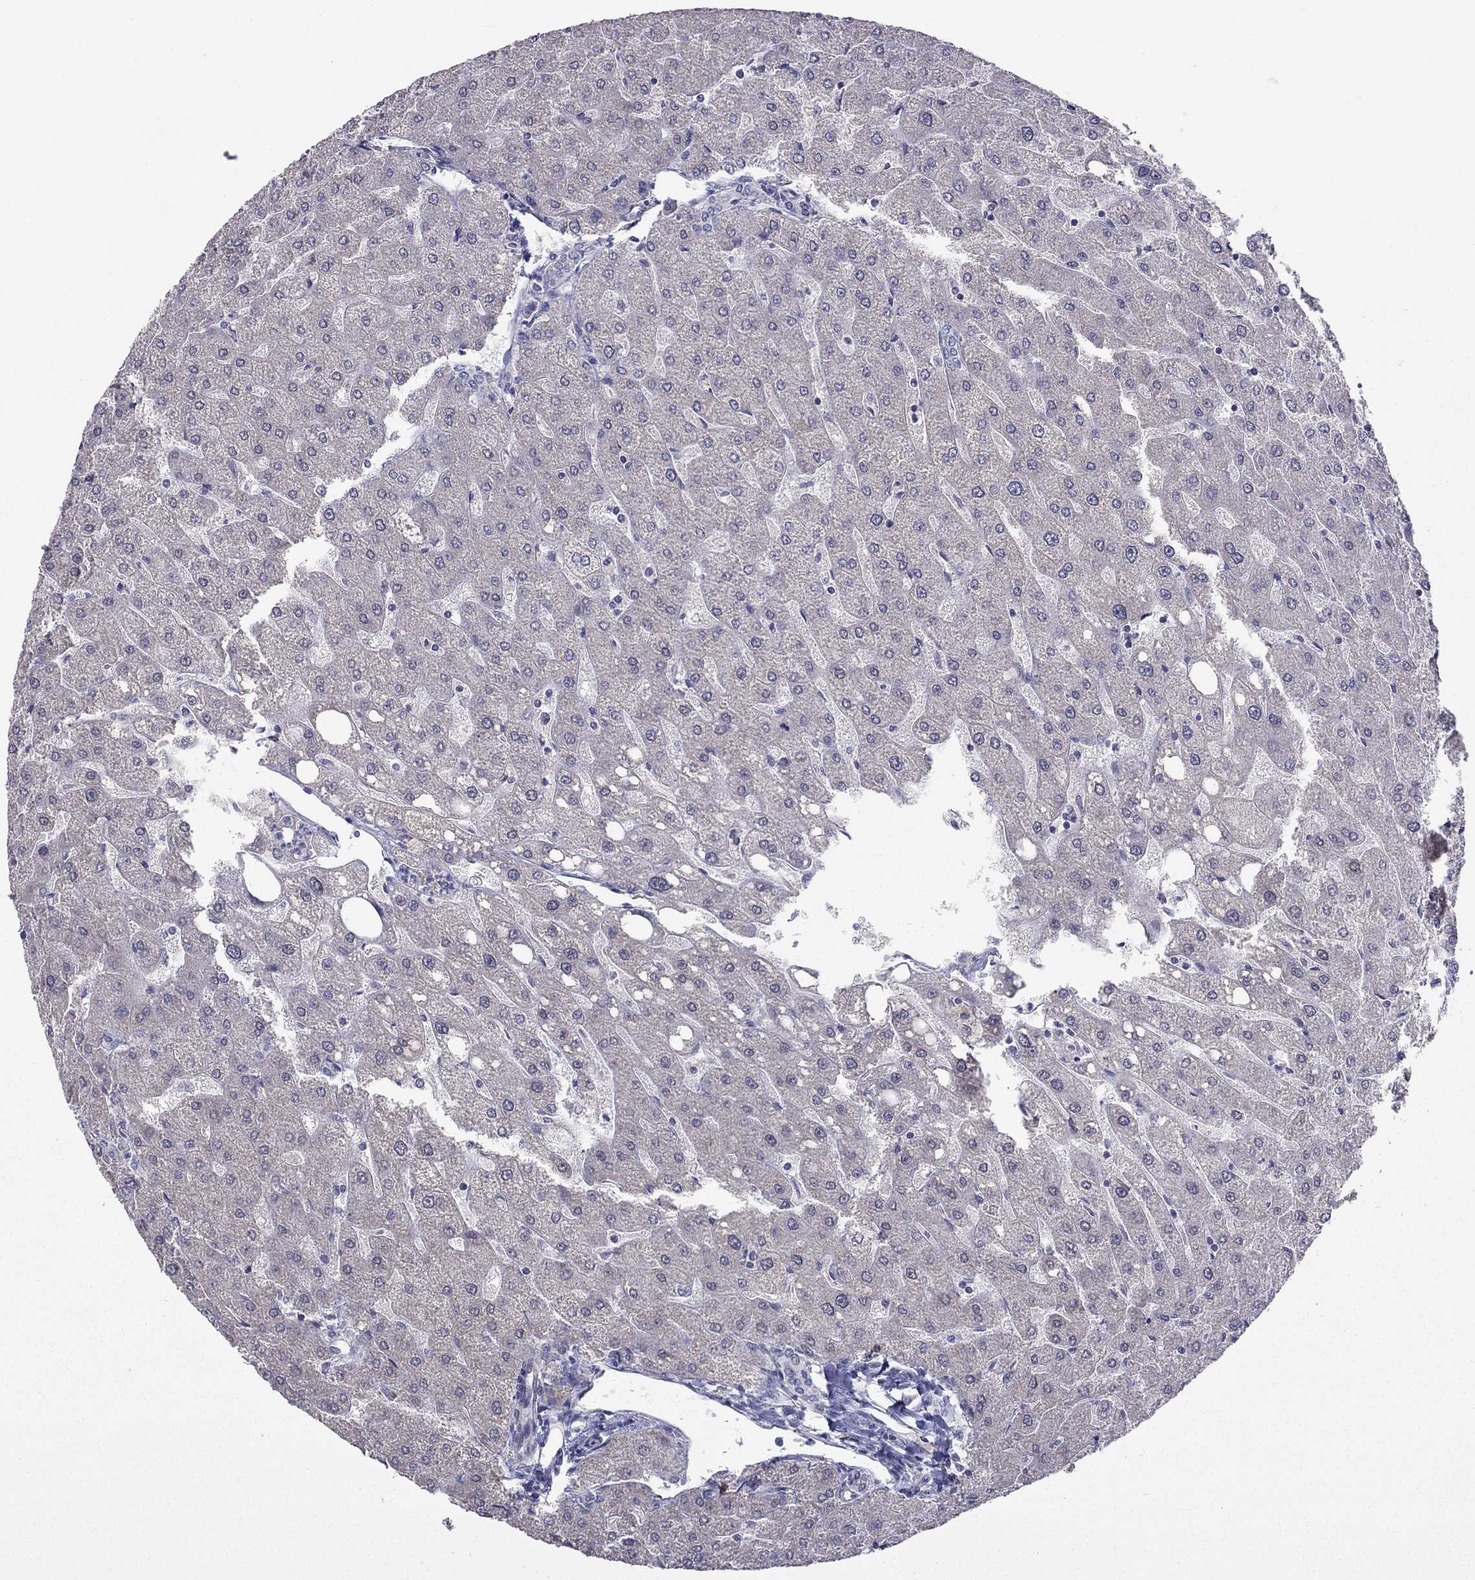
{"staining": {"intensity": "negative", "quantity": "none", "location": "none"}, "tissue": "liver", "cell_type": "Cholangiocytes", "image_type": "normal", "snomed": [{"axis": "morphology", "description": "Normal tissue, NOS"}, {"axis": "topography", "description": "Liver"}], "caption": "The micrograph displays no significant expression in cholangiocytes of liver.", "gene": "SYTL2", "patient": {"sex": "male", "age": 67}}